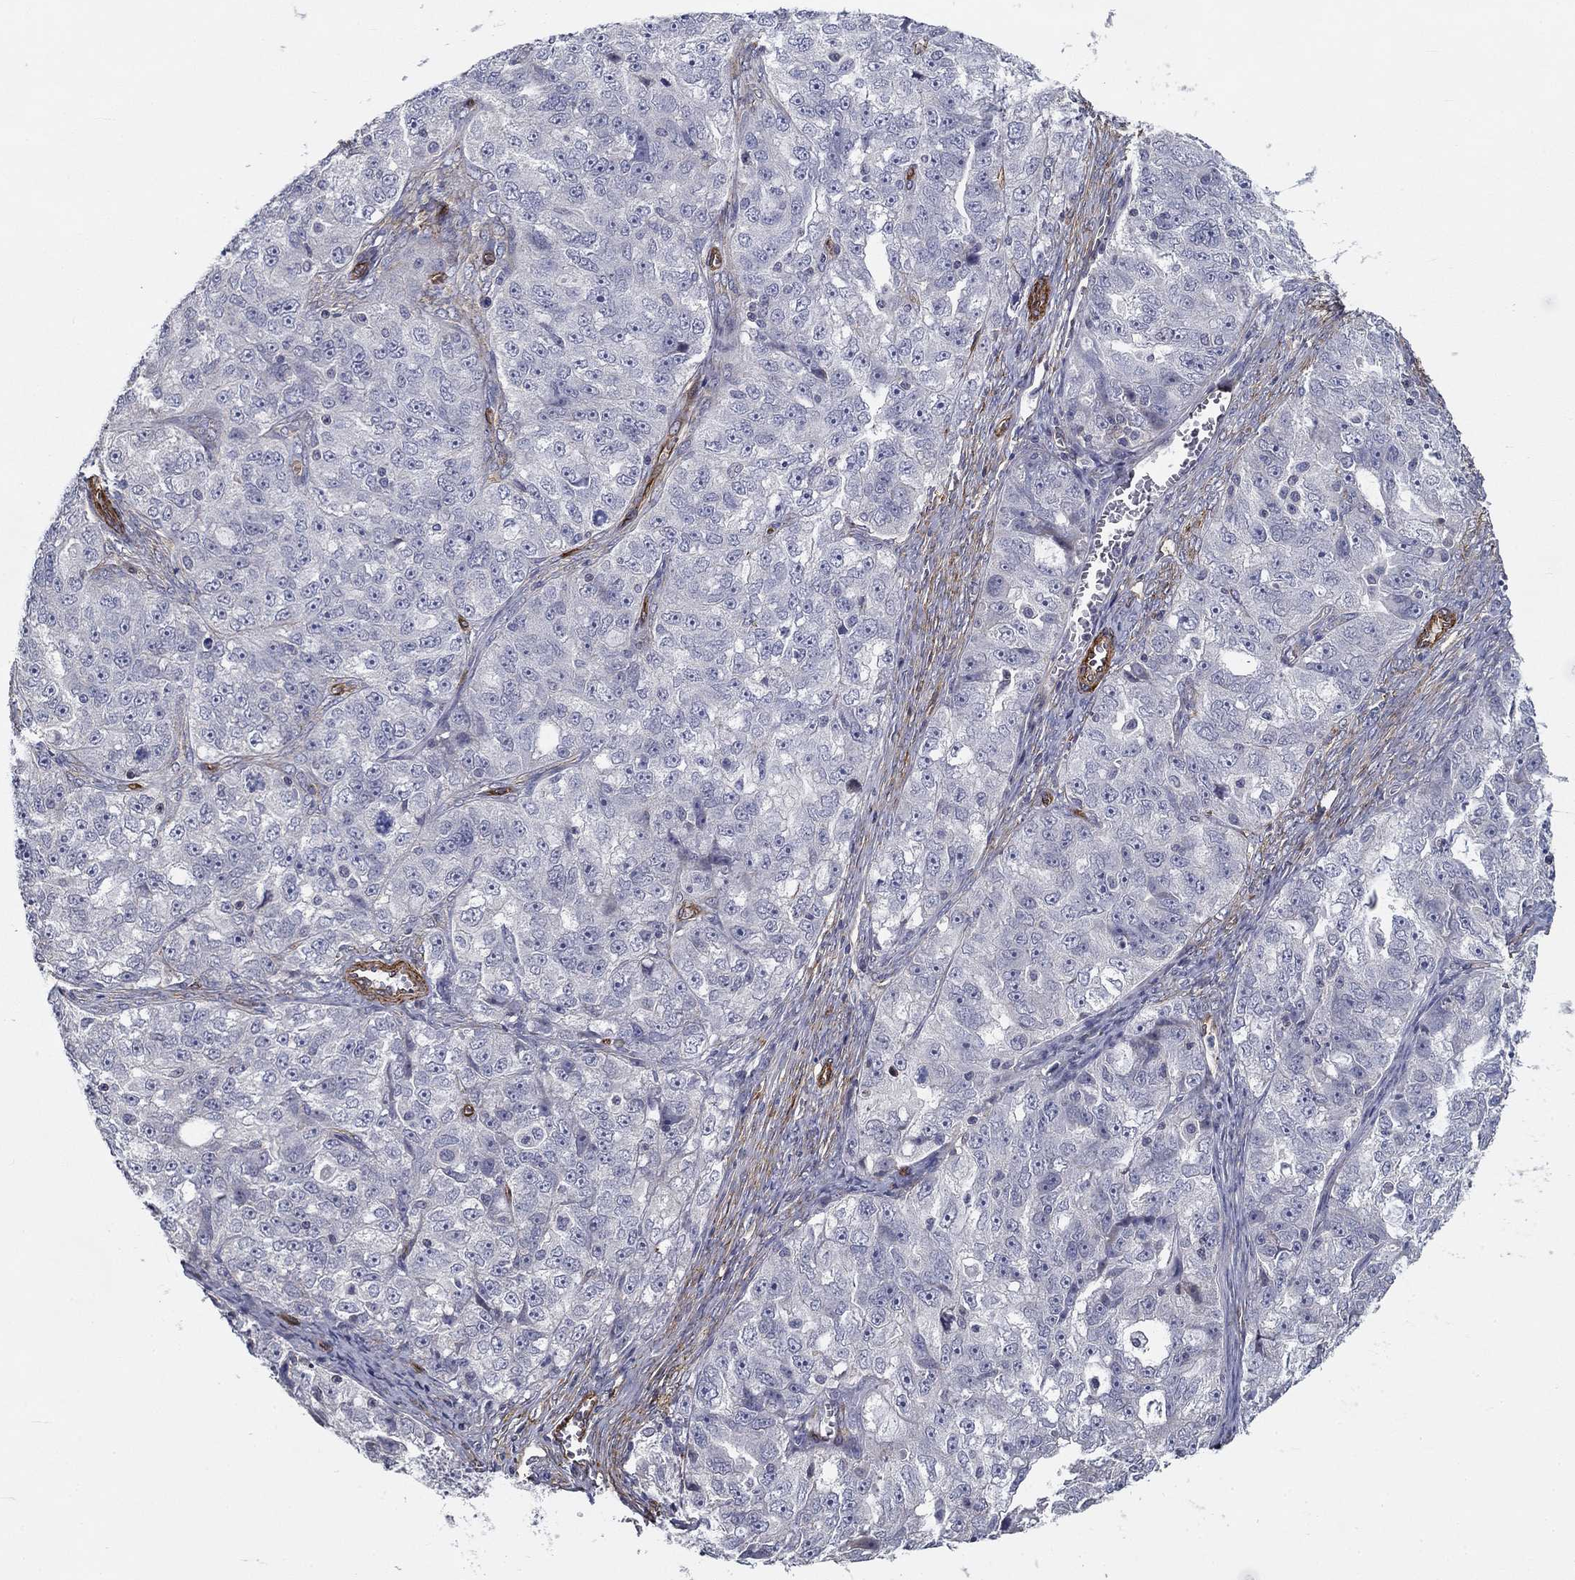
{"staining": {"intensity": "negative", "quantity": "none", "location": "none"}, "tissue": "ovarian cancer", "cell_type": "Tumor cells", "image_type": "cancer", "snomed": [{"axis": "morphology", "description": "Cystadenocarcinoma, serous, NOS"}, {"axis": "topography", "description": "Ovary"}], "caption": "This is an IHC photomicrograph of human ovarian cancer. There is no positivity in tumor cells.", "gene": "SYNC", "patient": {"sex": "female", "age": 51}}